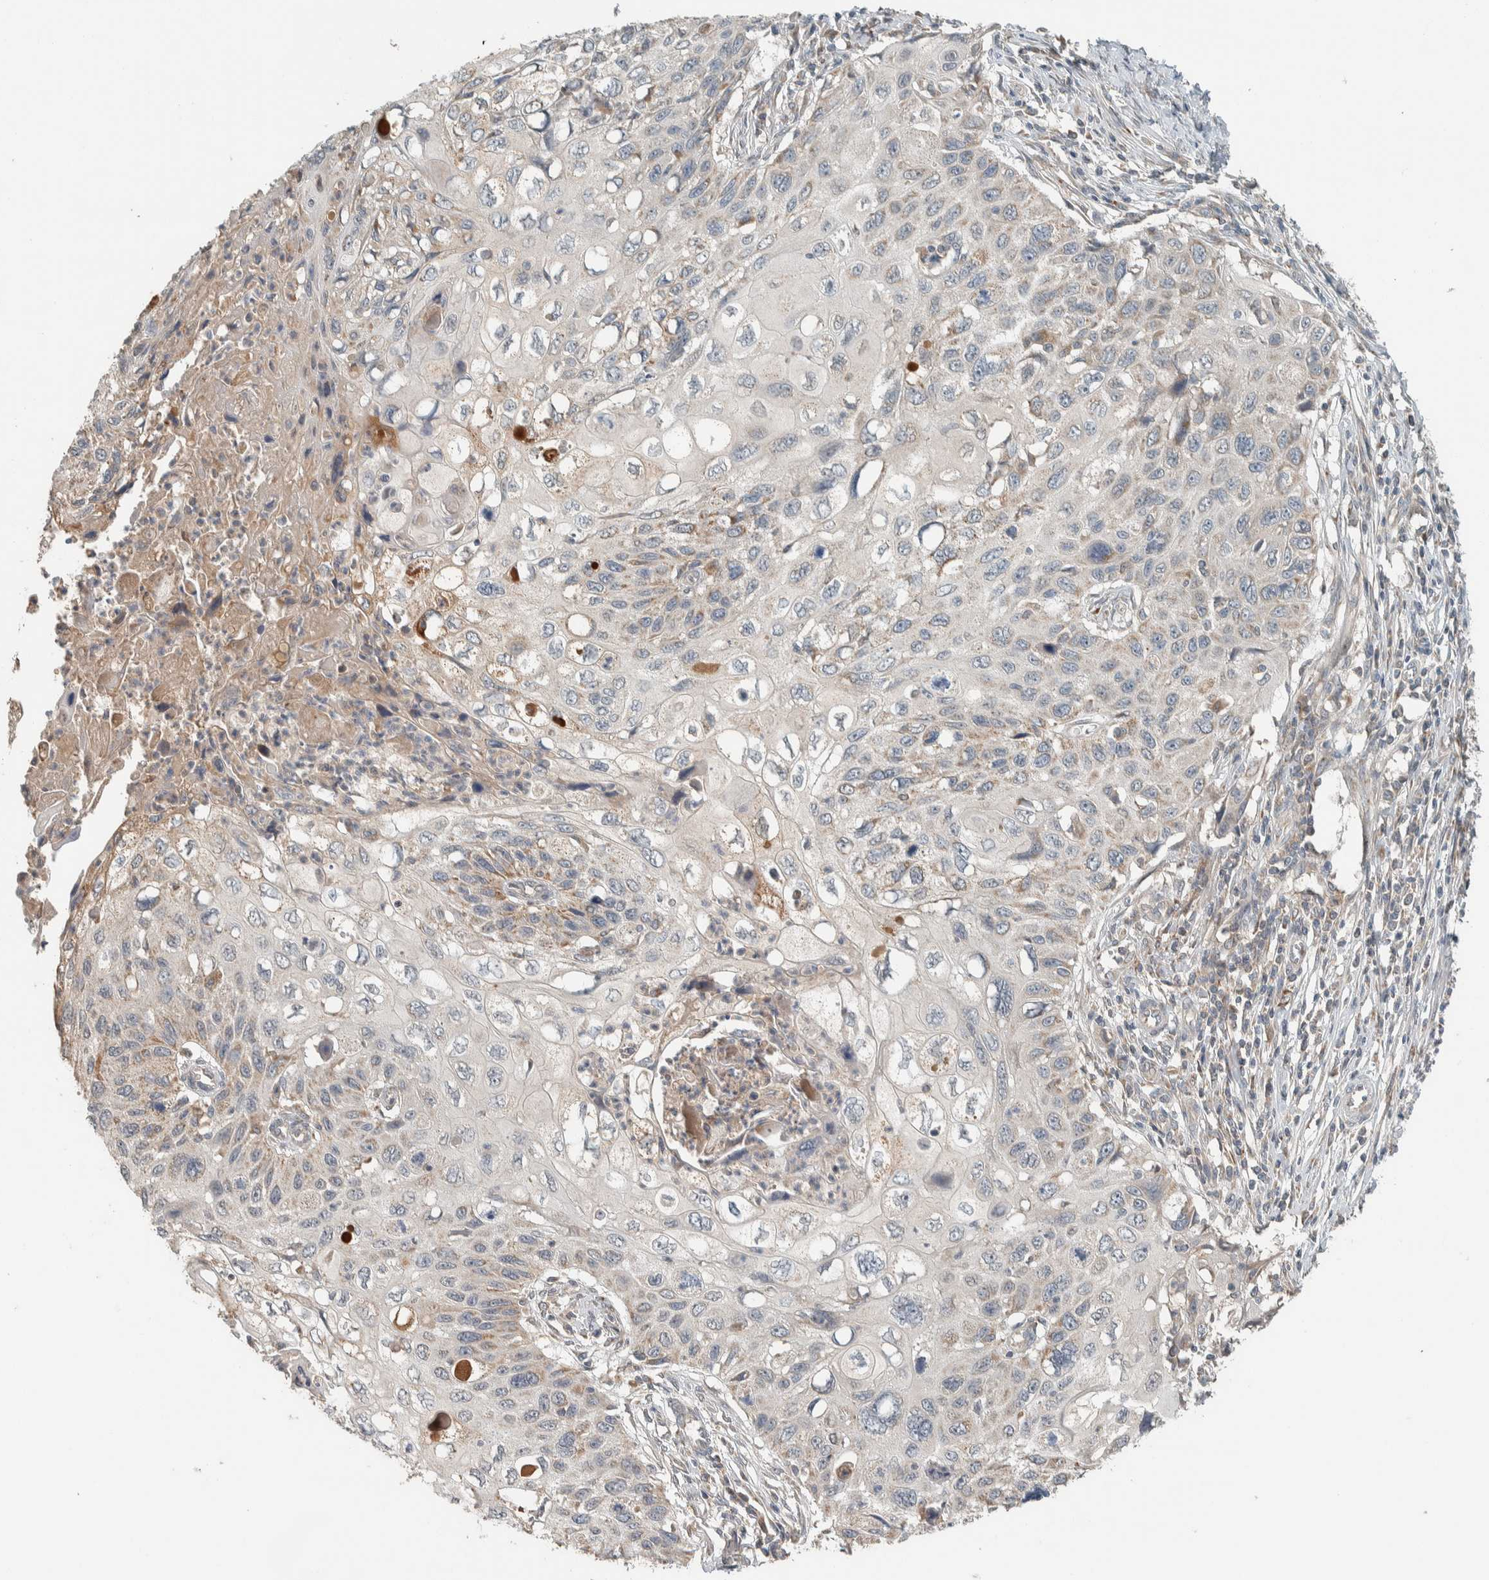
{"staining": {"intensity": "weak", "quantity": "<25%", "location": "cytoplasmic/membranous"}, "tissue": "cervical cancer", "cell_type": "Tumor cells", "image_type": "cancer", "snomed": [{"axis": "morphology", "description": "Squamous cell carcinoma, NOS"}, {"axis": "topography", "description": "Cervix"}], "caption": "DAB (3,3'-diaminobenzidine) immunohistochemical staining of cervical cancer reveals no significant staining in tumor cells.", "gene": "NBR1", "patient": {"sex": "female", "age": 70}}